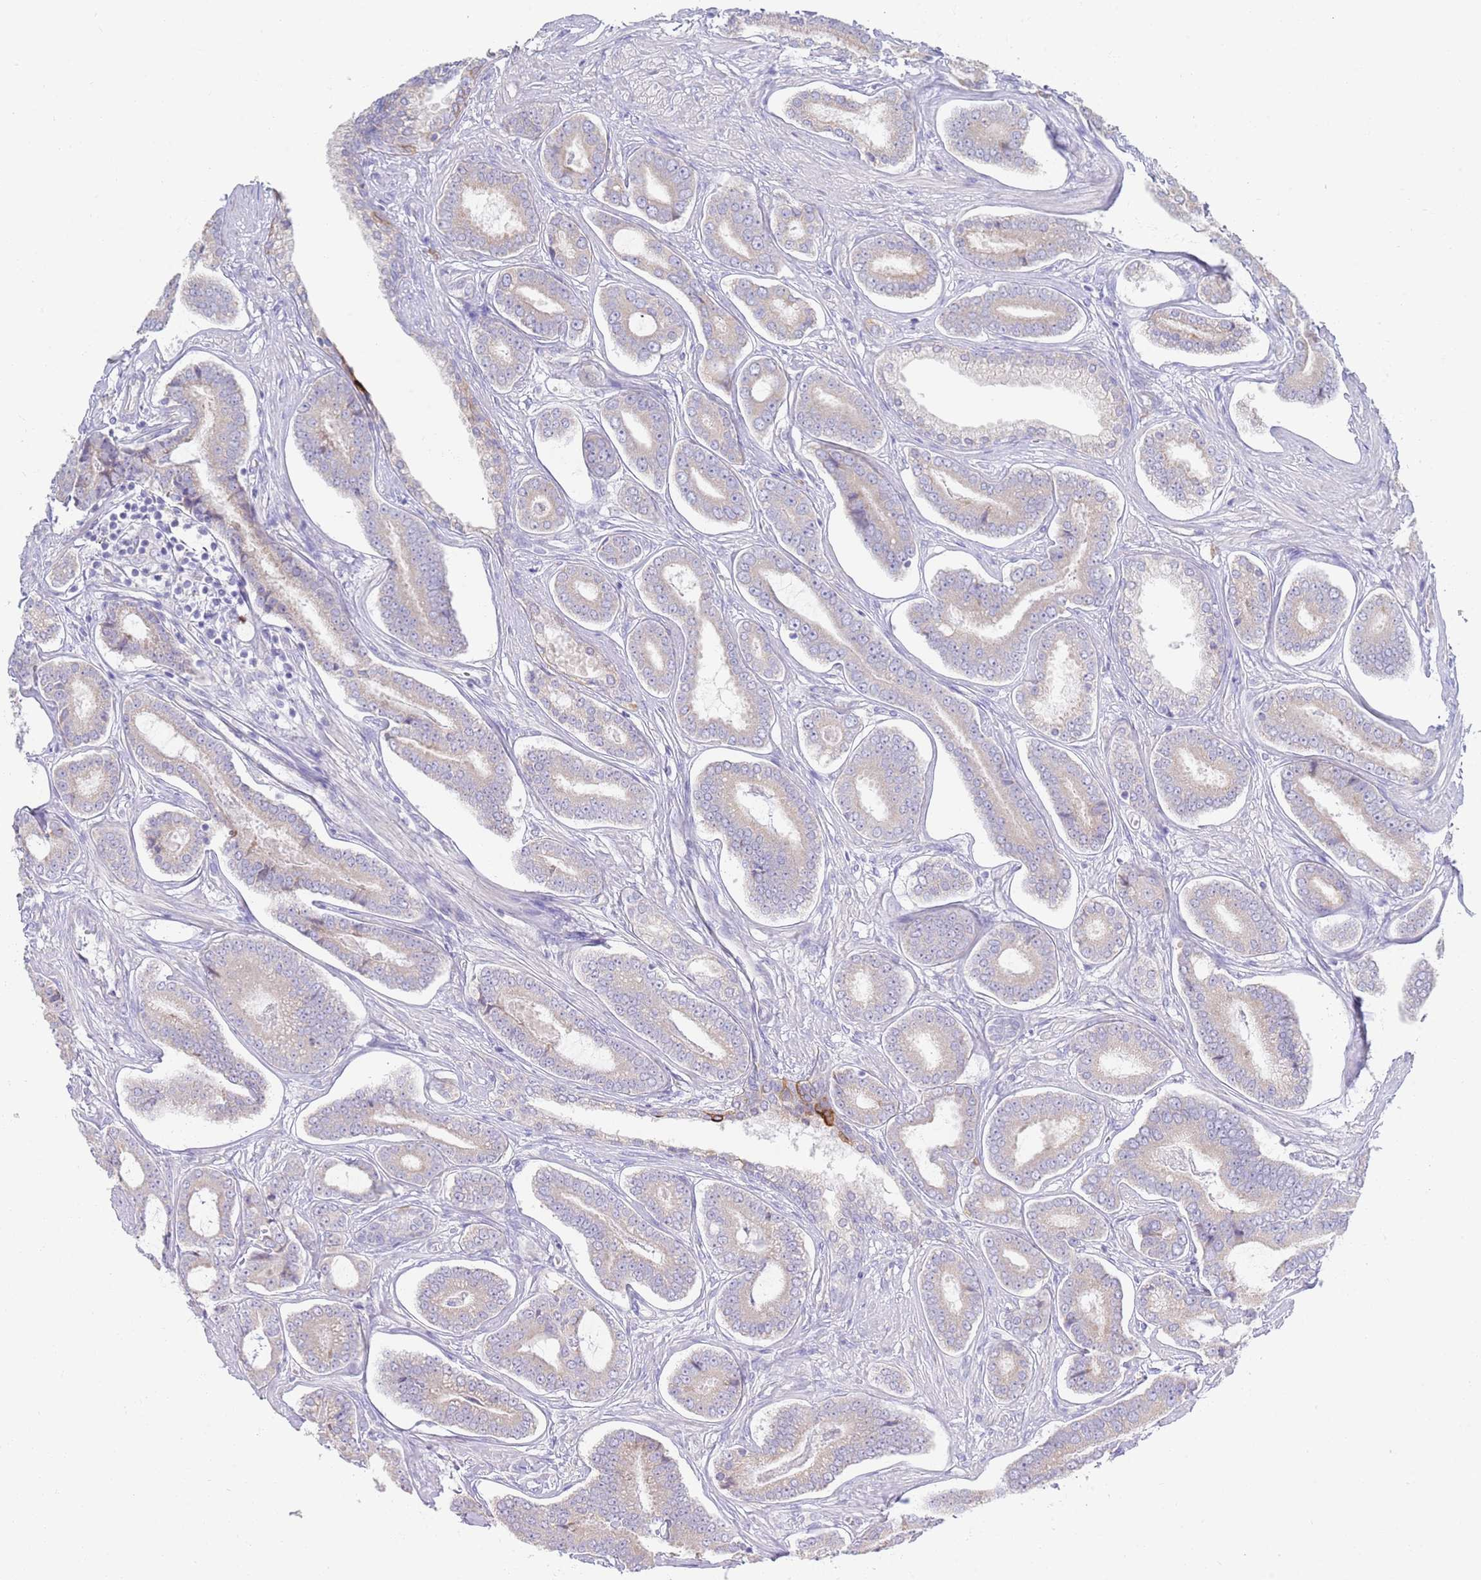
{"staining": {"intensity": "strong", "quantity": "<25%", "location": "cytoplasmic/membranous"}, "tissue": "prostate cancer", "cell_type": "Tumor cells", "image_type": "cancer", "snomed": [{"axis": "morphology", "description": "Adenocarcinoma, NOS"}, {"axis": "topography", "description": "Prostate and seminal vesicle, NOS"}], "caption": "Immunohistochemical staining of human adenocarcinoma (prostate) shows medium levels of strong cytoplasmic/membranous staining in approximately <25% of tumor cells. The staining was performed using DAB, with brown indicating positive protein expression. Nuclei are stained blue with hematoxylin.", "gene": "CCDC149", "patient": {"sex": "male", "age": 76}}